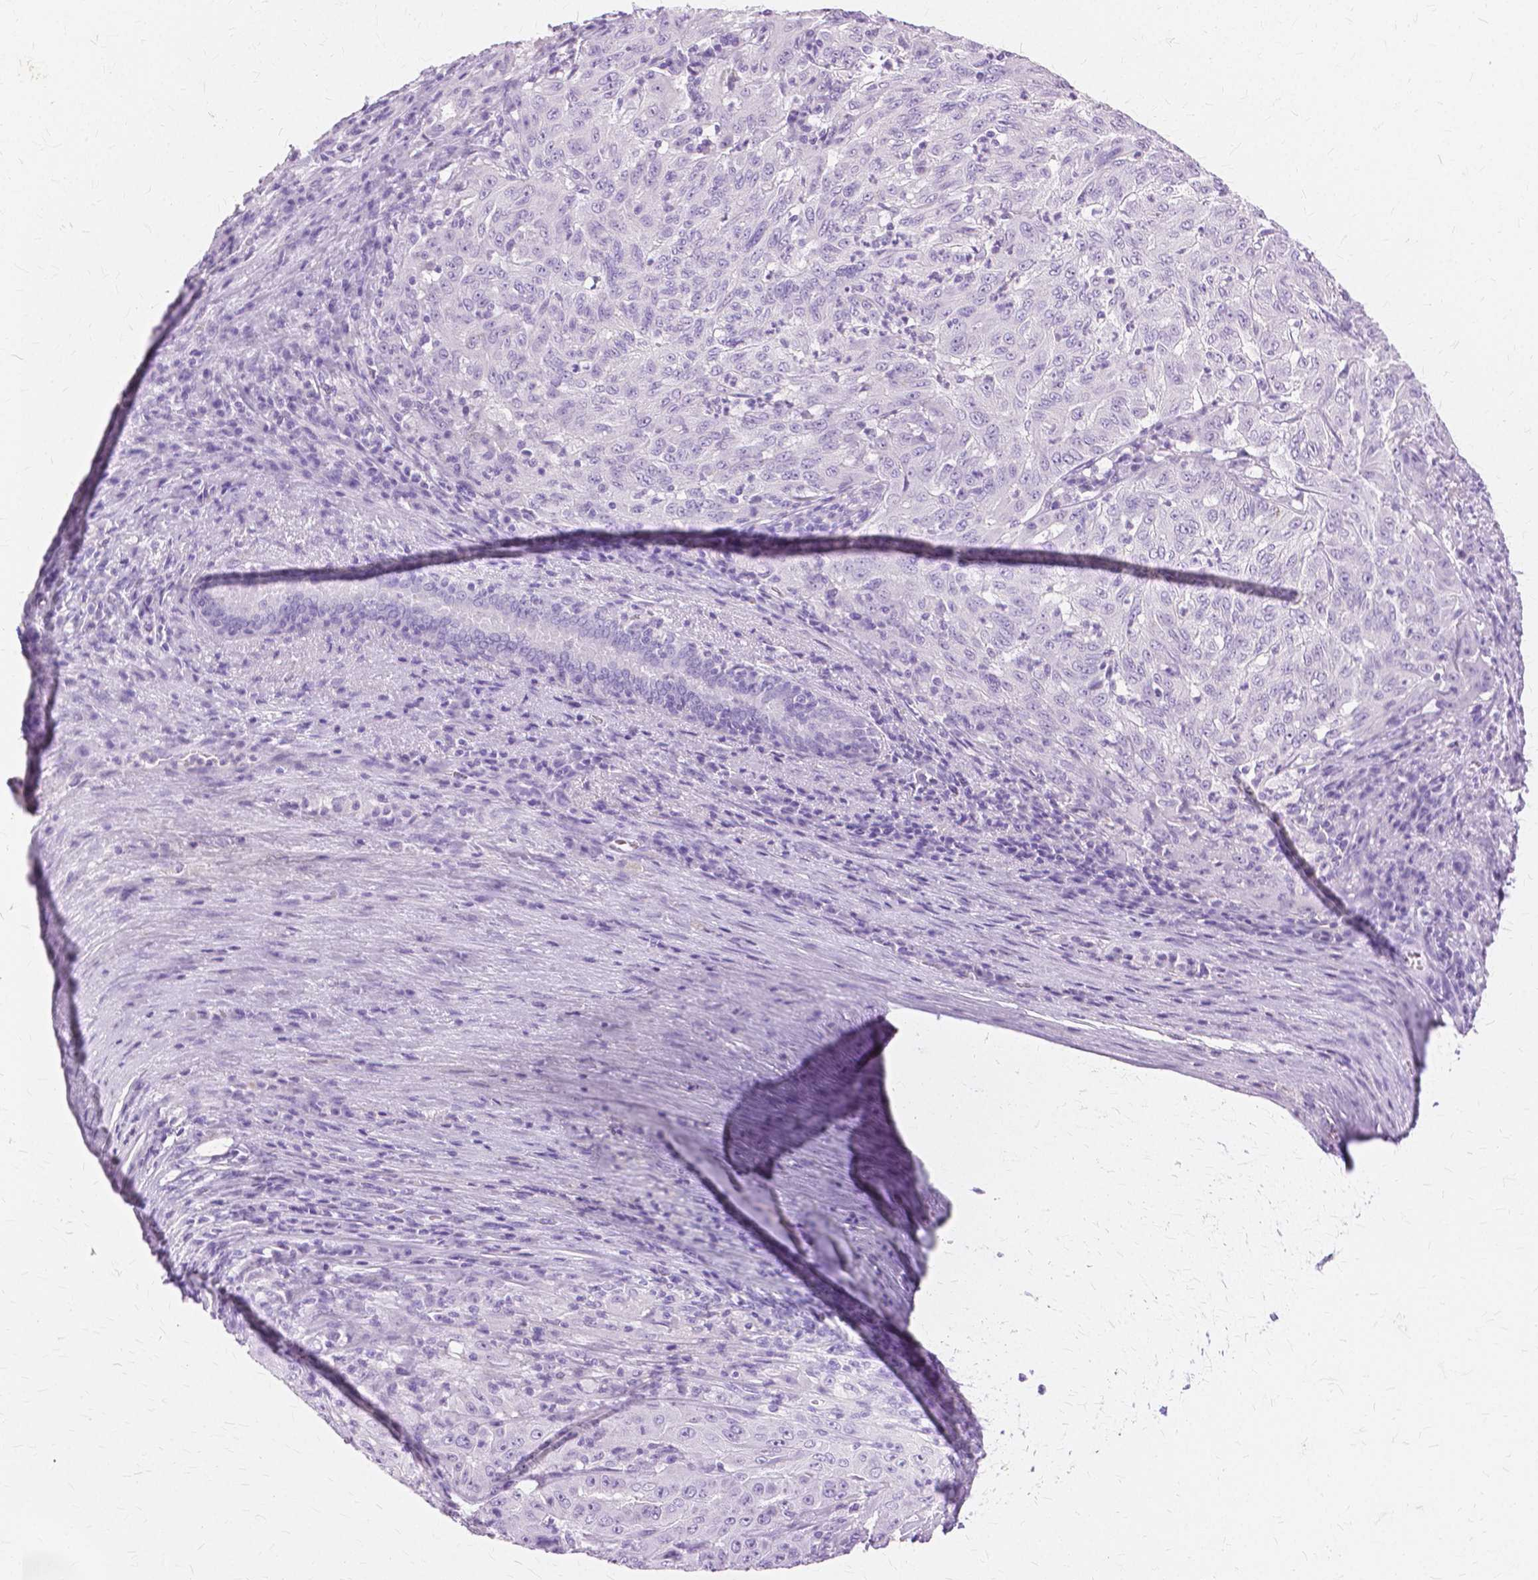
{"staining": {"intensity": "negative", "quantity": "none", "location": "none"}, "tissue": "pancreatic cancer", "cell_type": "Tumor cells", "image_type": "cancer", "snomed": [{"axis": "morphology", "description": "Adenocarcinoma, NOS"}, {"axis": "topography", "description": "Pancreas"}], "caption": "High power microscopy photomicrograph of an IHC micrograph of pancreatic adenocarcinoma, revealing no significant staining in tumor cells.", "gene": "TGM1", "patient": {"sex": "male", "age": 63}}